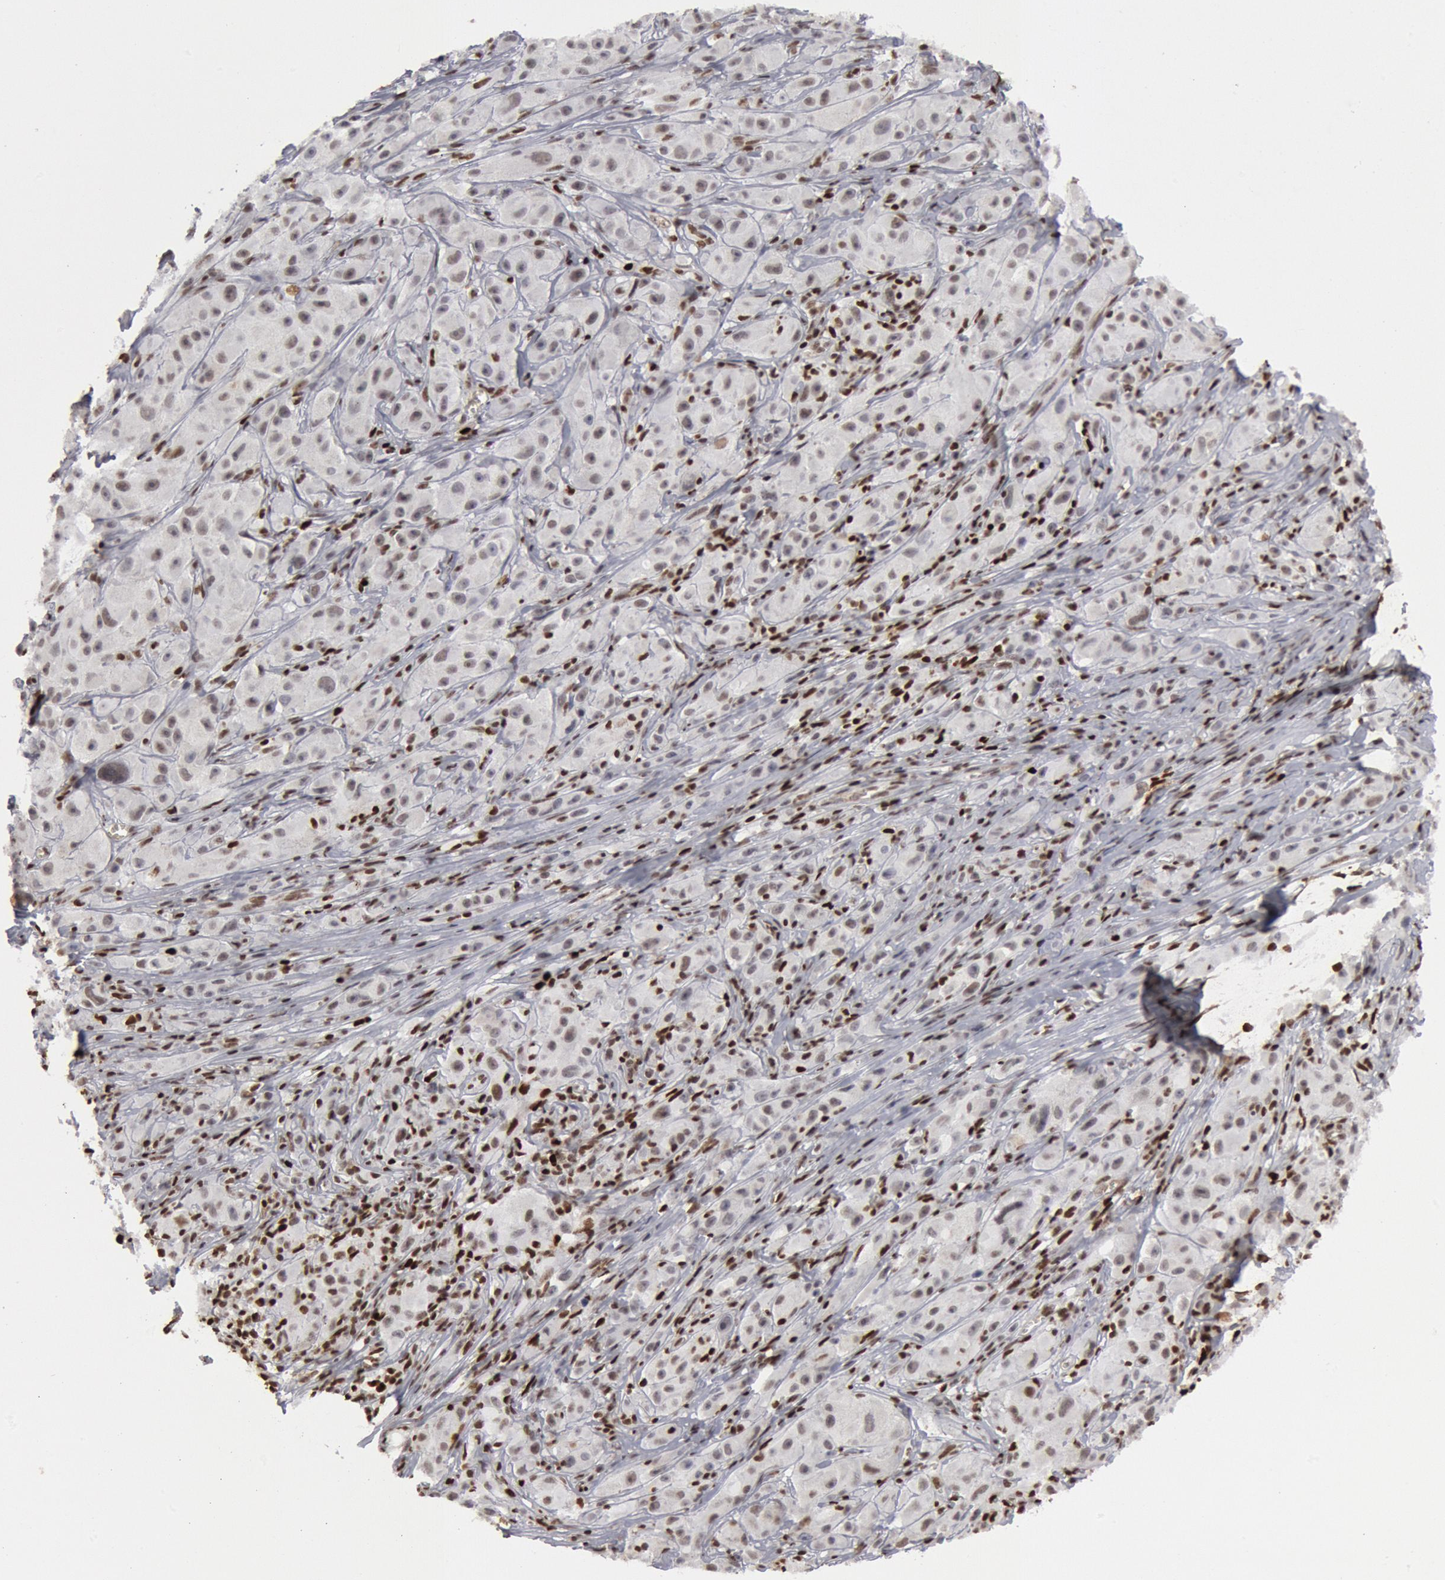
{"staining": {"intensity": "weak", "quantity": "<25%", "location": "nuclear"}, "tissue": "melanoma", "cell_type": "Tumor cells", "image_type": "cancer", "snomed": [{"axis": "morphology", "description": "Malignant melanoma, NOS"}, {"axis": "topography", "description": "Skin"}], "caption": "Immunohistochemistry (IHC) micrograph of melanoma stained for a protein (brown), which reveals no positivity in tumor cells. (Stains: DAB IHC with hematoxylin counter stain, Microscopy: brightfield microscopy at high magnification).", "gene": "SUB1", "patient": {"sex": "male", "age": 56}}